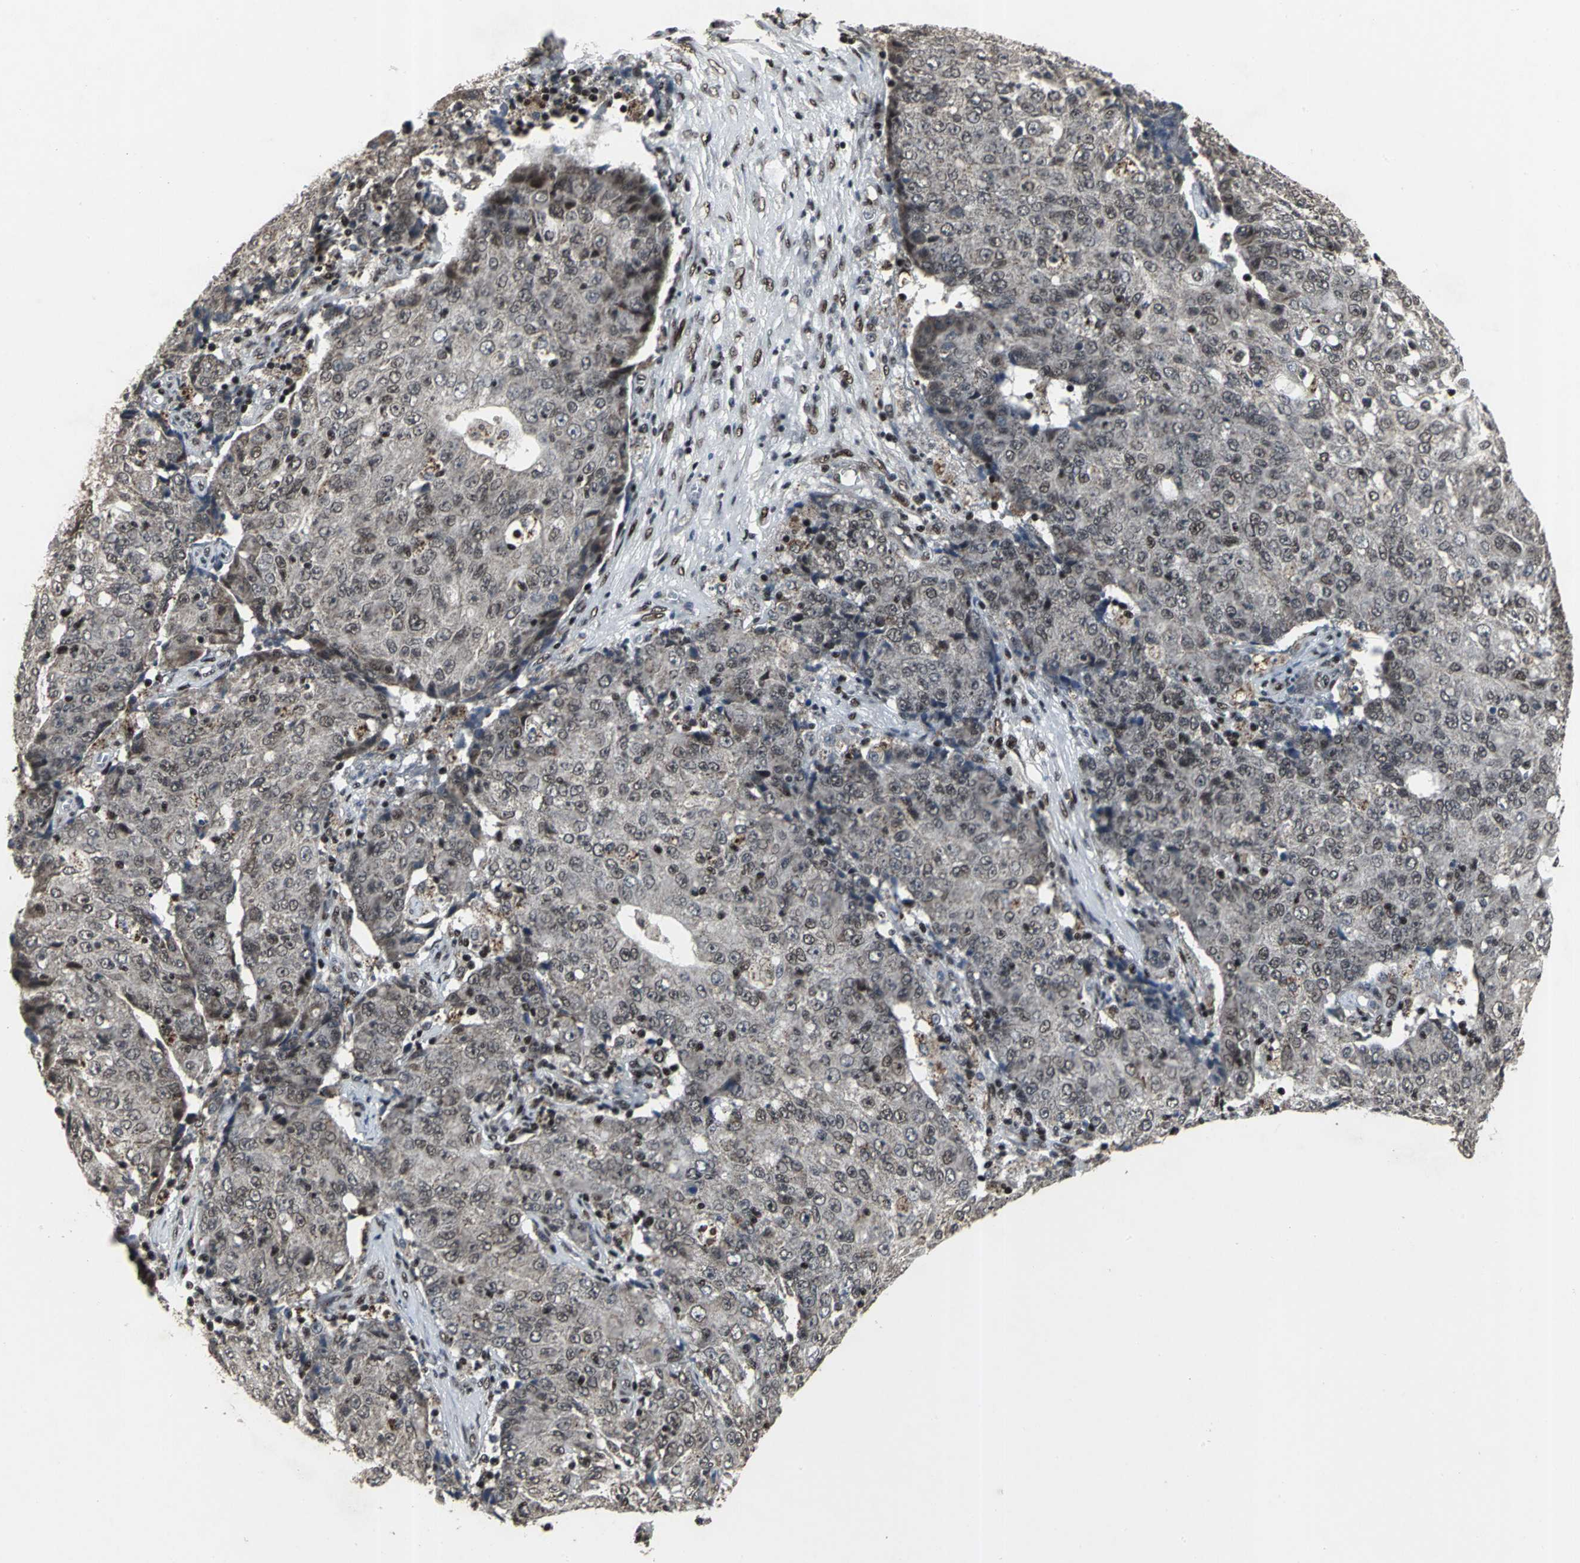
{"staining": {"intensity": "weak", "quantity": "25%-75%", "location": "cytoplasmic/membranous,nuclear"}, "tissue": "ovarian cancer", "cell_type": "Tumor cells", "image_type": "cancer", "snomed": [{"axis": "morphology", "description": "Carcinoma, endometroid"}, {"axis": "topography", "description": "Ovary"}], "caption": "An immunohistochemistry (IHC) micrograph of neoplastic tissue is shown. Protein staining in brown highlights weak cytoplasmic/membranous and nuclear positivity in ovarian endometroid carcinoma within tumor cells.", "gene": "SRF", "patient": {"sex": "female", "age": 42}}